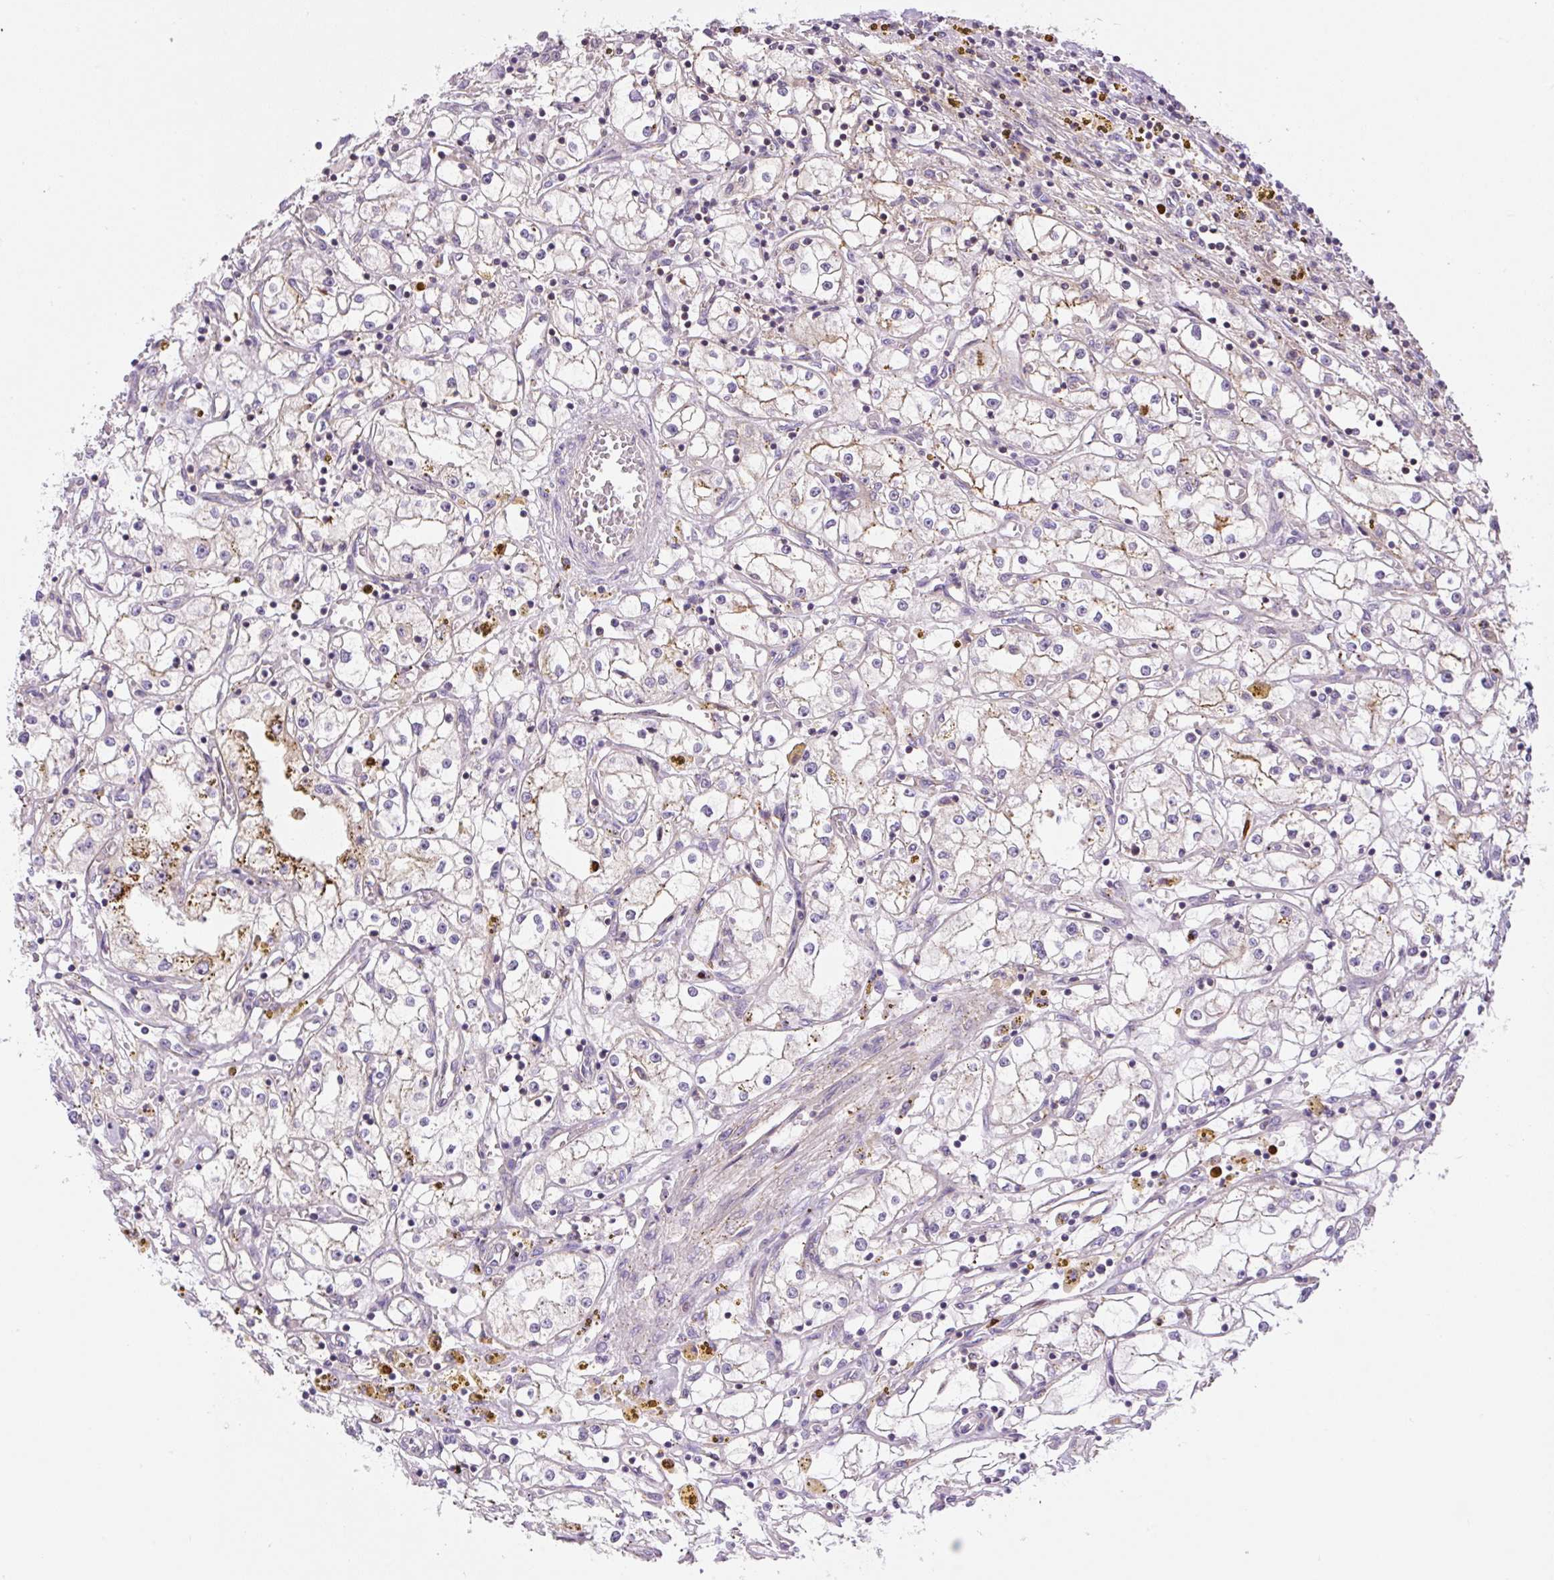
{"staining": {"intensity": "negative", "quantity": "none", "location": "none"}, "tissue": "renal cancer", "cell_type": "Tumor cells", "image_type": "cancer", "snomed": [{"axis": "morphology", "description": "Adenocarcinoma, NOS"}, {"axis": "topography", "description": "Kidney"}], "caption": "High power microscopy micrograph of an immunohistochemistry (IHC) image of renal adenocarcinoma, revealing no significant expression in tumor cells.", "gene": "PIP5KL1", "patient": {"sex": "male", "age": 56}}